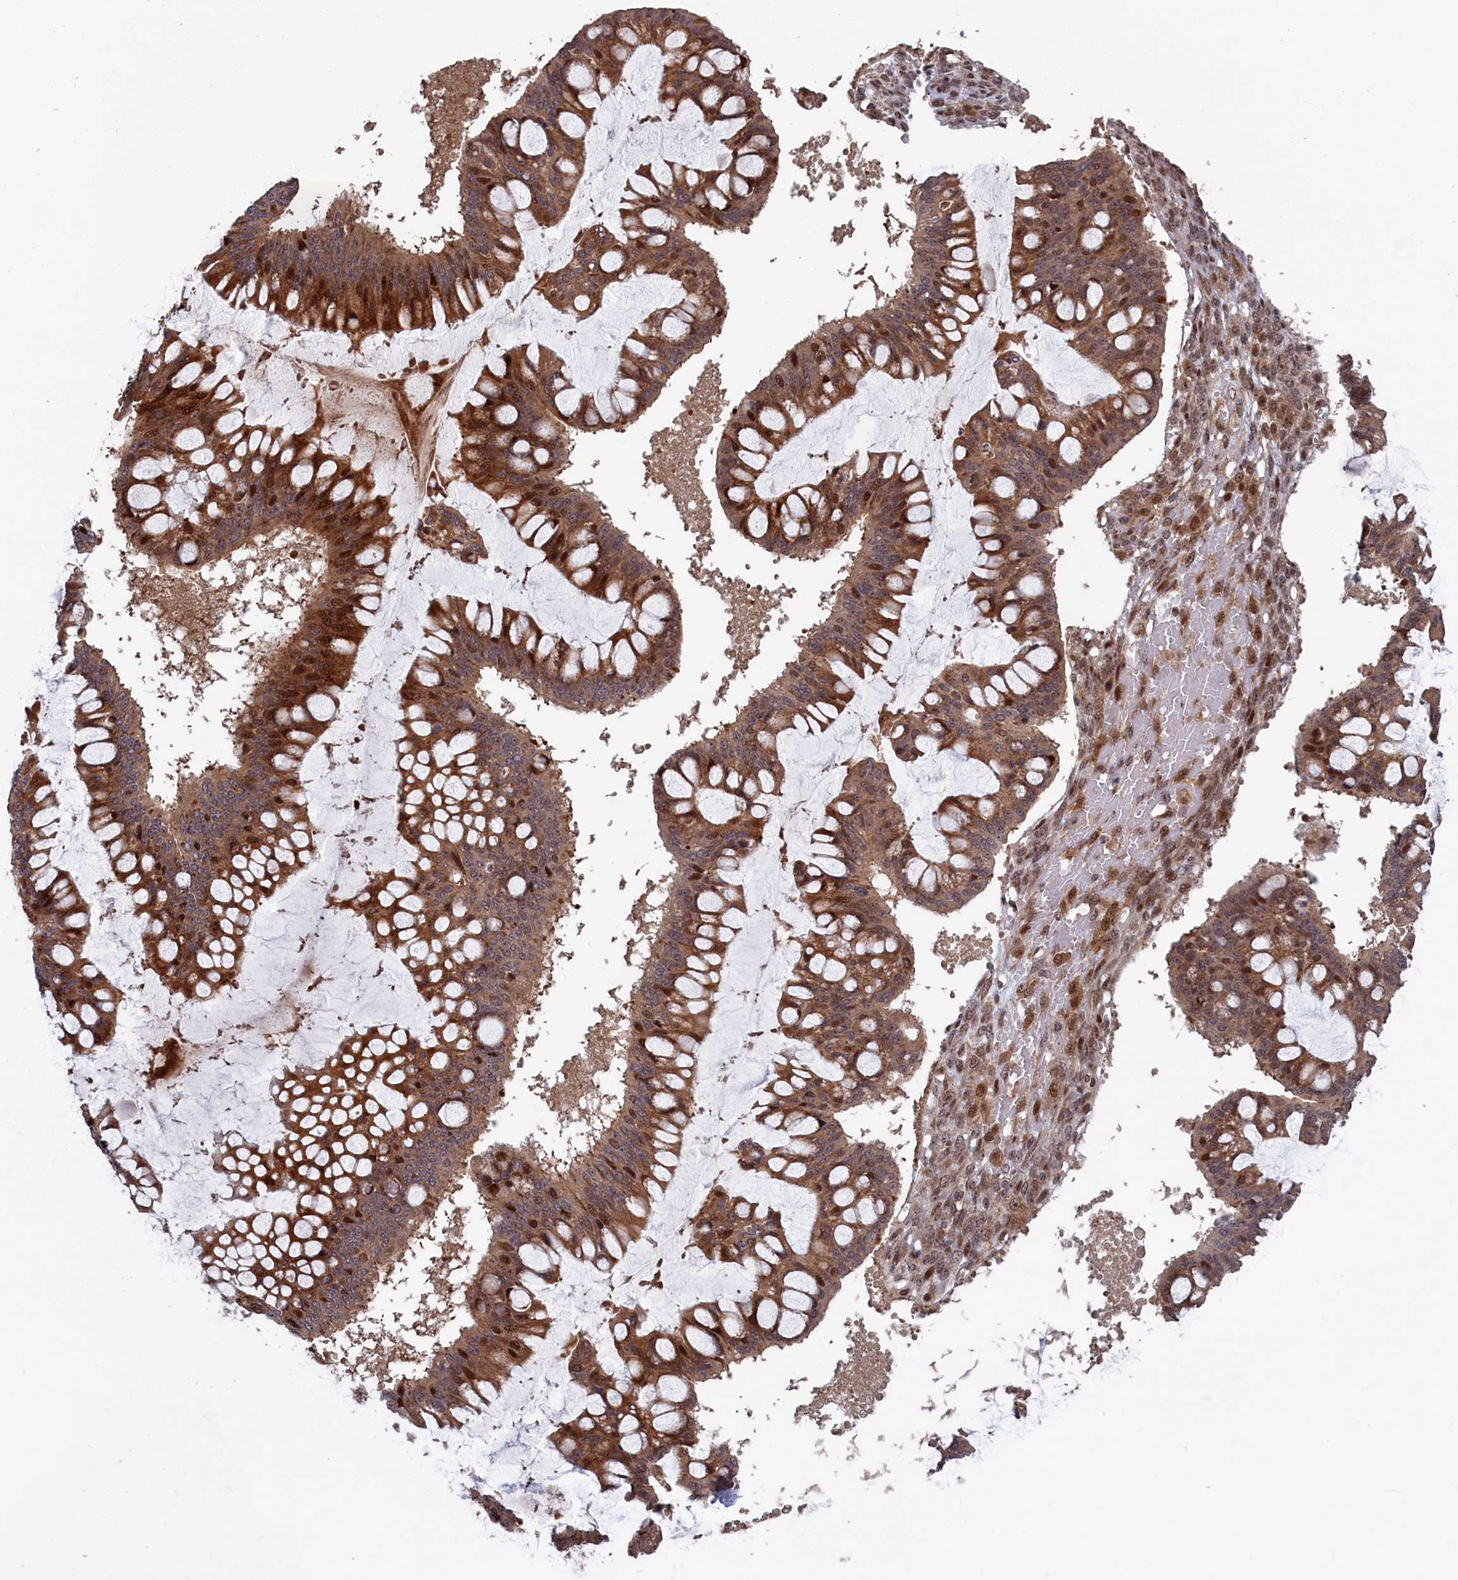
{"staining": {"intensity": "moderate", "quantity": ">75%", "location": "cytoplasmic/membranous,nuclear"}, "tissue": "ovarian cancer", "cell_type": "Tumor cells", "image_type": "cancer", "snomed": [{"axis": "morphology", "description": "Cystadenocarcinoma, mucinous, NOS"}, {"axis": "topography", "description": "Ovary"}], "caption": "Protein expression analysis of human ovarian cancer (mucinous cystadenocarcinoma) reveals moderate cytoplasmic/membranous and nuclear expression in approximately >75% of tumor cells.", "gene": "LSG1", "patient": {"sex": "female", "age": 73}}